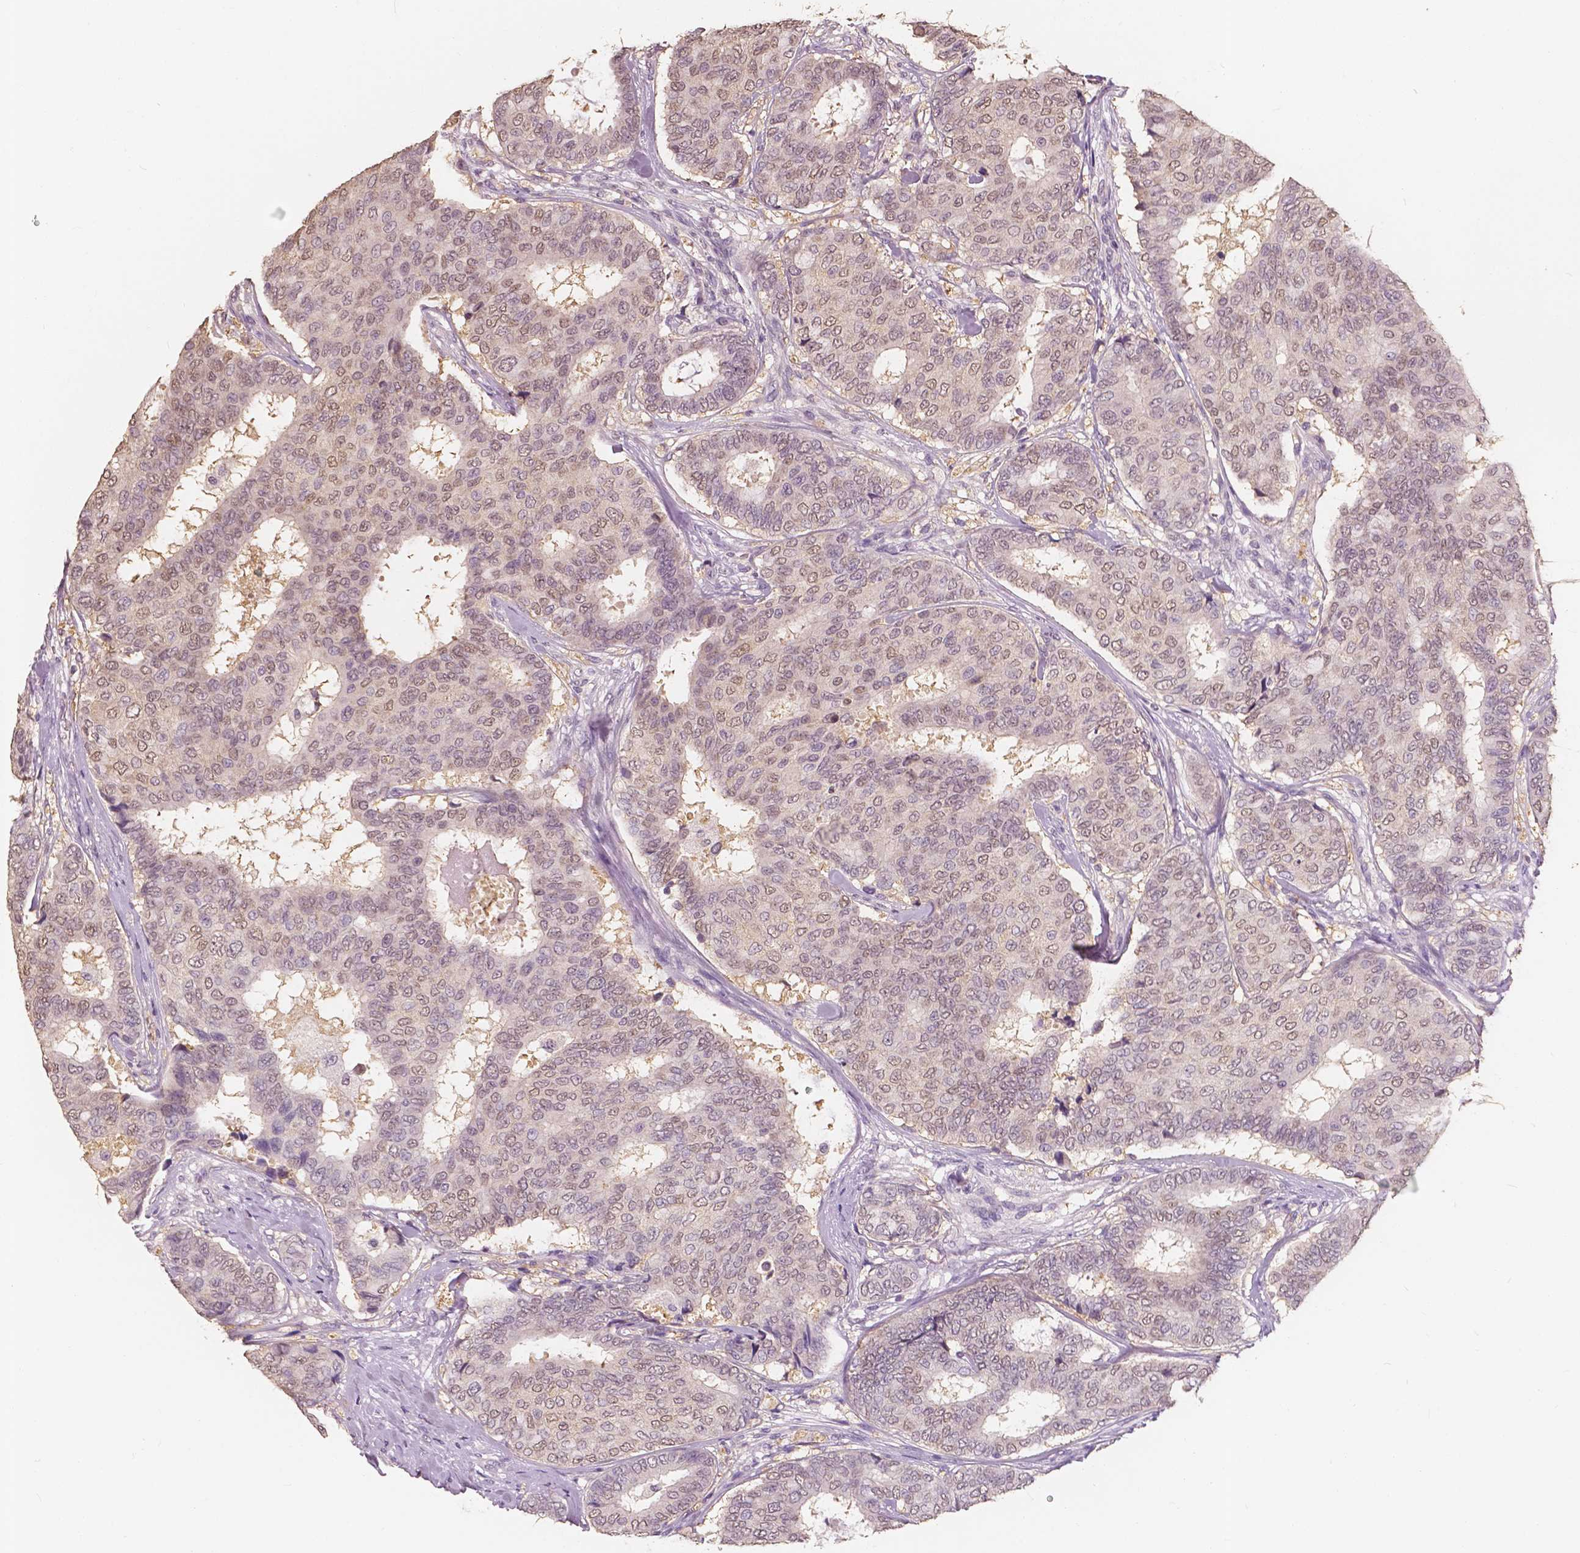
{"staining": {"intensity": "weak", "quantity": "25%-75%", "location": "nuclear"}, "tissue": "breast cancer", "cell_type": "Tumor cells", "image_type": "cancer", "snomed": [{"axis": "morphology", "description": "Duct carcinoma"}, {"axis": "topography", "description": "Breast"}], "caption": "Immunohistochemistry (IHC) photomicrograph of human invasive ductal carcinoma (breast) stained for a protein (brown), which displays low levels of weak nuclear expression in approximately 25%-75% of tumor cells.", "gene": "SAT2", "patient": {"sex": "female", "age": 75}}